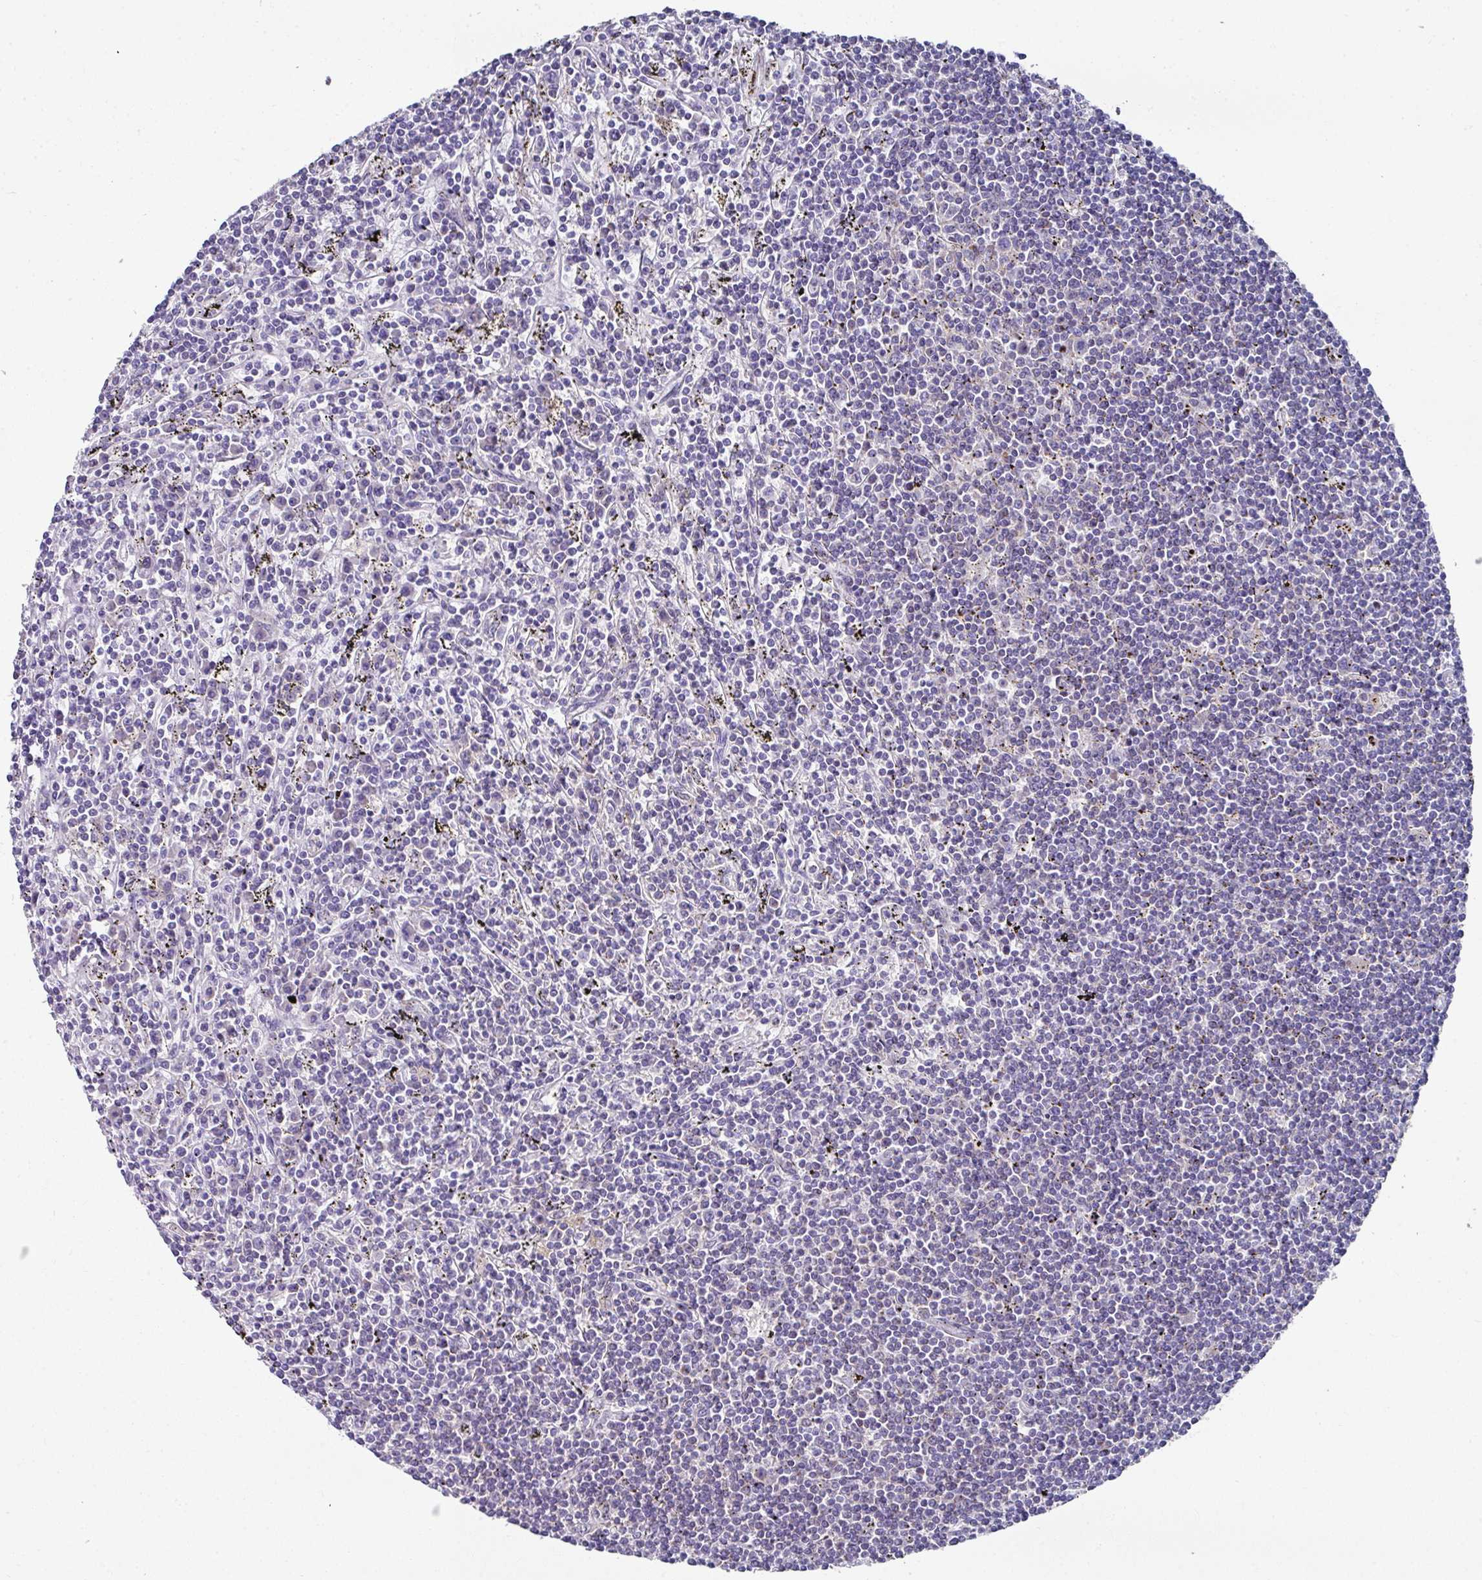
{"staining": {"intensity": "negative", "quantity": "none", "location": "none"}, "tissue": "lymphoma", "cell_type": "Tumor cells", "image_type": "cancer", "snomed": [{"axis": "morphology", "description": "Malignant lymphoma, non-Hodgkin's type, Low grade"}, {"axis": "topography", "description": "Spleen"}], "caption": "Tumor cells are negative for brown protein staining in low-grade malignant lymphoma, non-Hodgkin's type.", "gene": "CLDN1", "patient": {"sex": "male", "age": 76}}